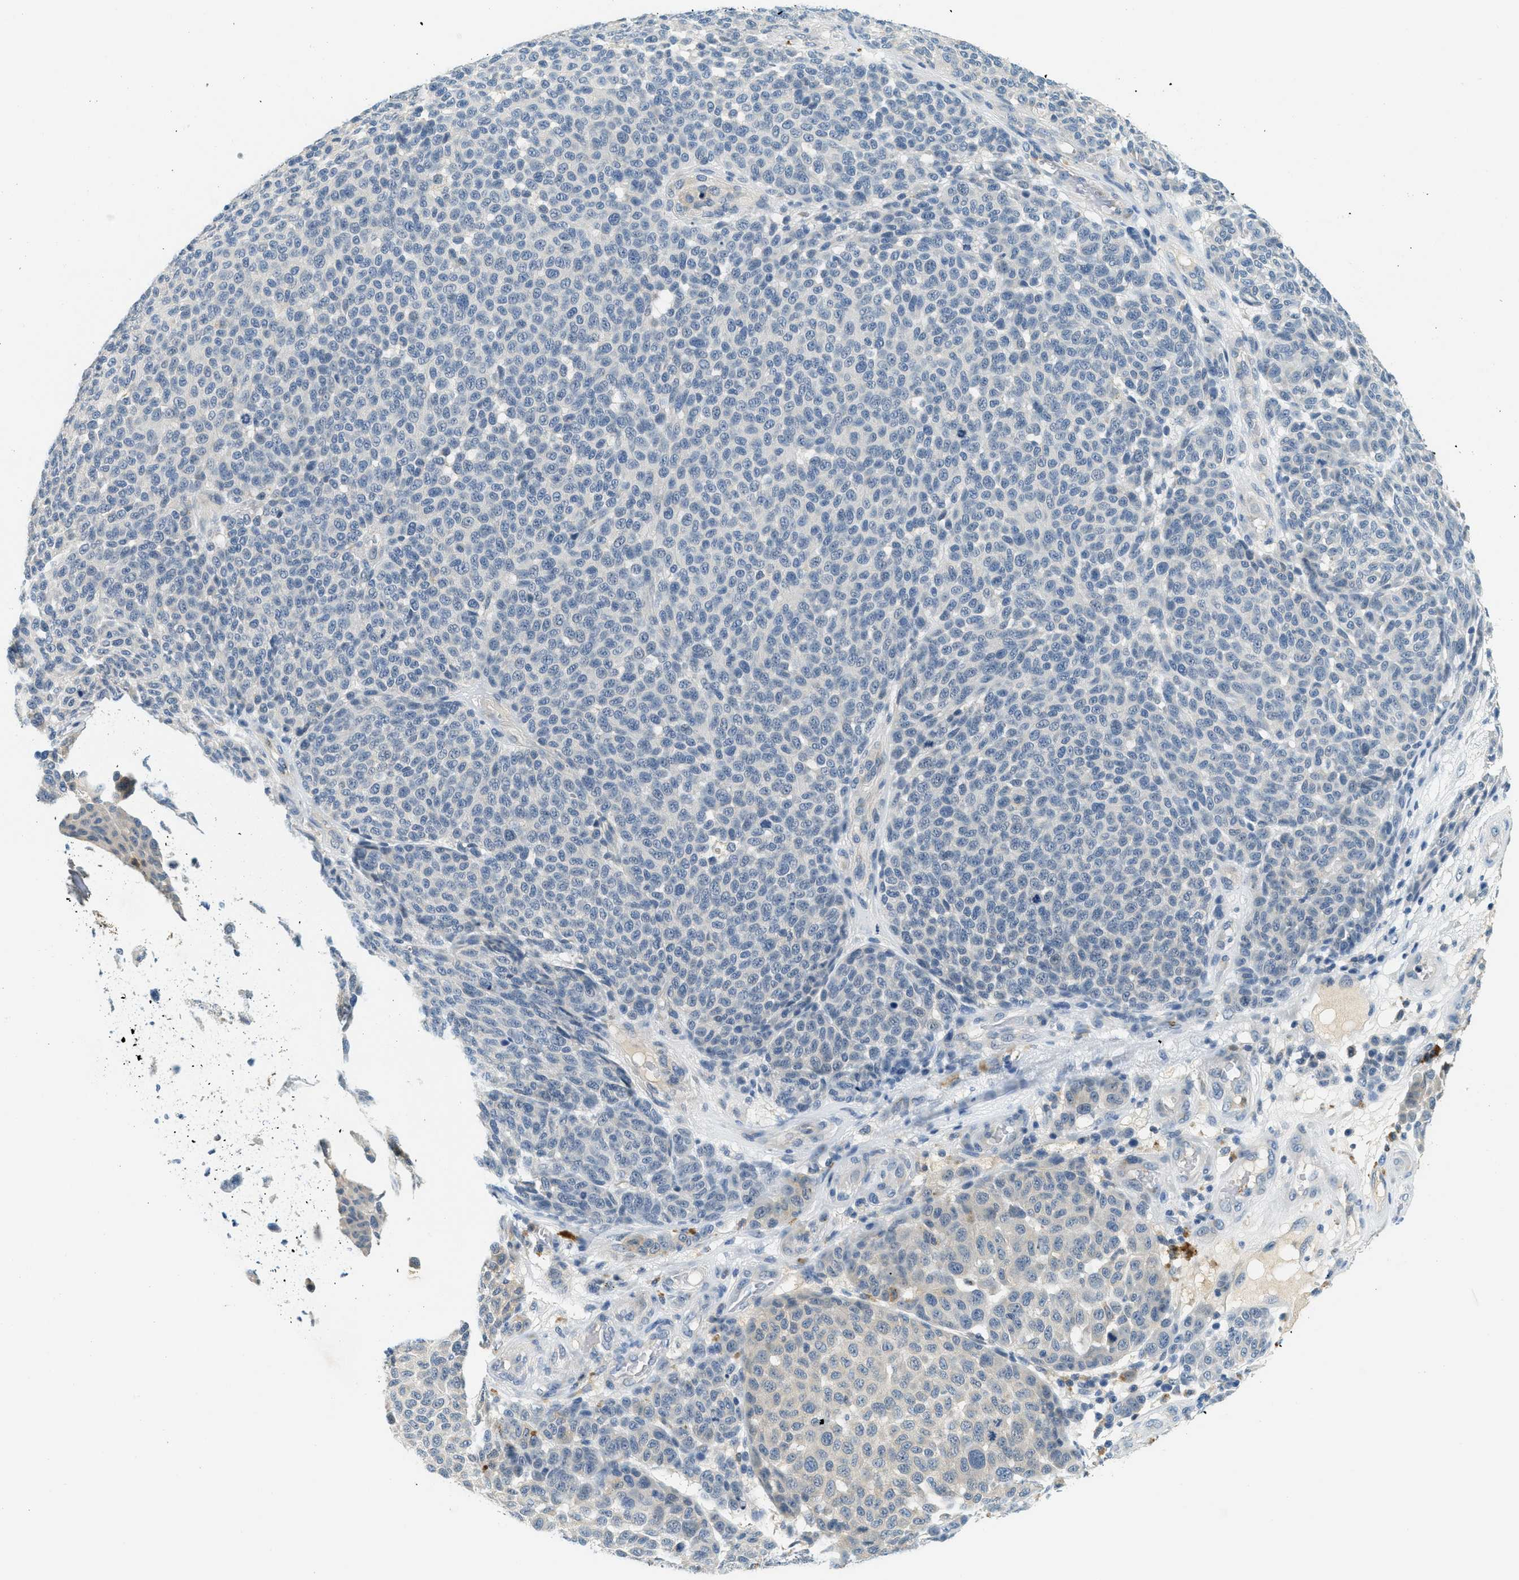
{"staining": {"intensity": "negative", "quantity": "none", "location": "none"}, "tissue": "melanoma", "cell_type": "Tumor cells", "image_type": "cancer", "snomed": [{"axis": "morphology", "description": "Malignant melanoma, NOS"}, {"axis": "topography", "description": "Skin"}], "caption": "Tumor cells show no significant expression in malignant melanoma.", "gene": "RASGRP2", "patient": {"sex": "male", "age": 59}}